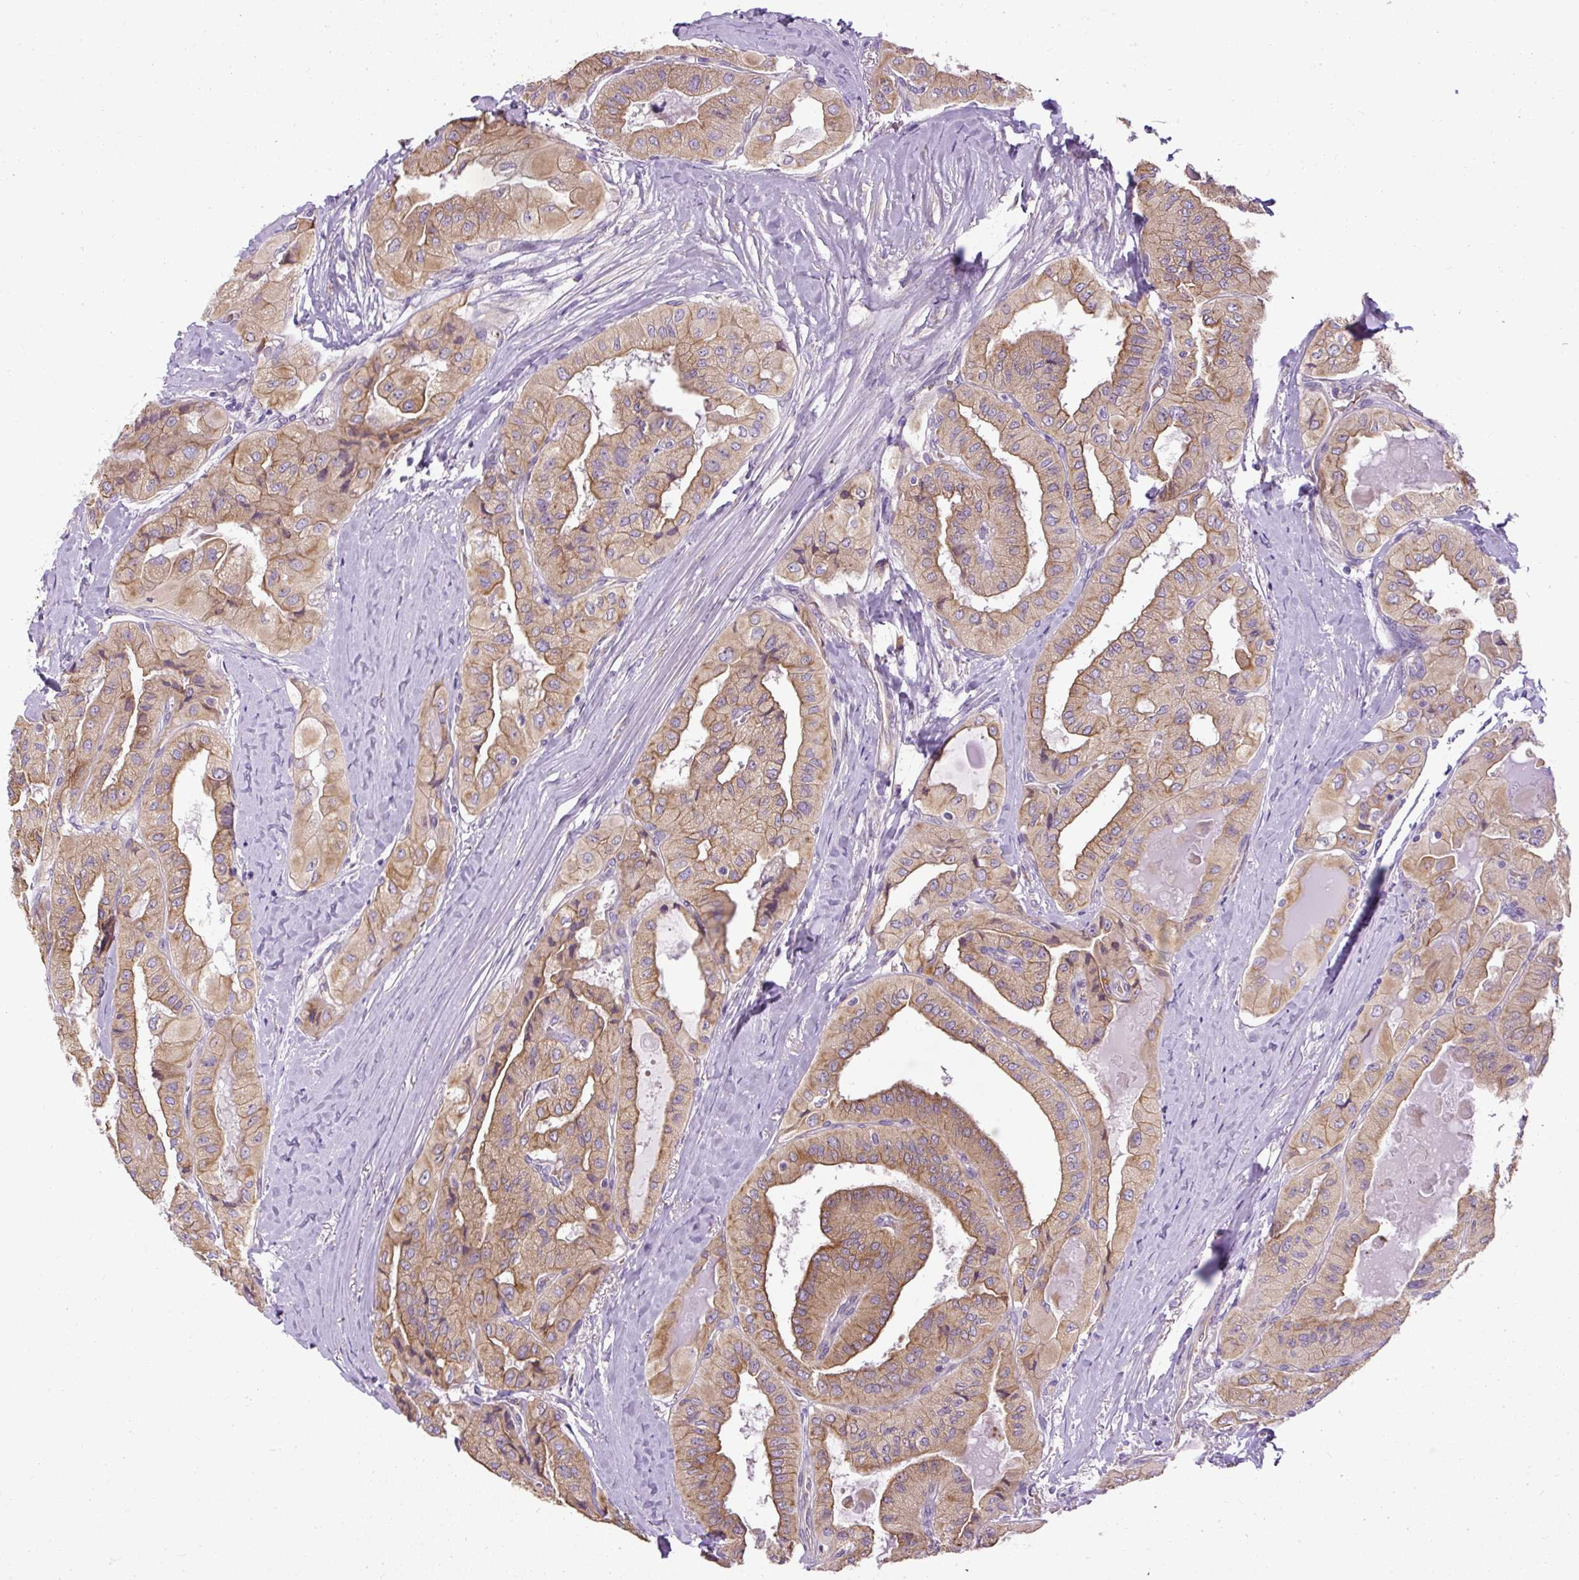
{"staining": {"intensity": "moderate", "quantity": ">75%", "location": "cytoplasmic/membranous"}, "tissue": "thyroid cancer", "cell_type": "Tumor cells", "image_type": "cancer", "snomed": [{"axis": "morphology", "description": "Normal tissue, NOS"}, {"axis": "morphology", "description": "Papillary adenocarcinoma, NOS"}, {"axis": "topography", "description": "Thyroid gland"}], "caption": "Thyroid cancer was stained to show a protein in brown. There is medium levels of moderate cytoplasmic/membranous staining in approximately >75% of tumor cells.", "gene": "FAM149A", "patient": {"sex": "female", "age": 59}}